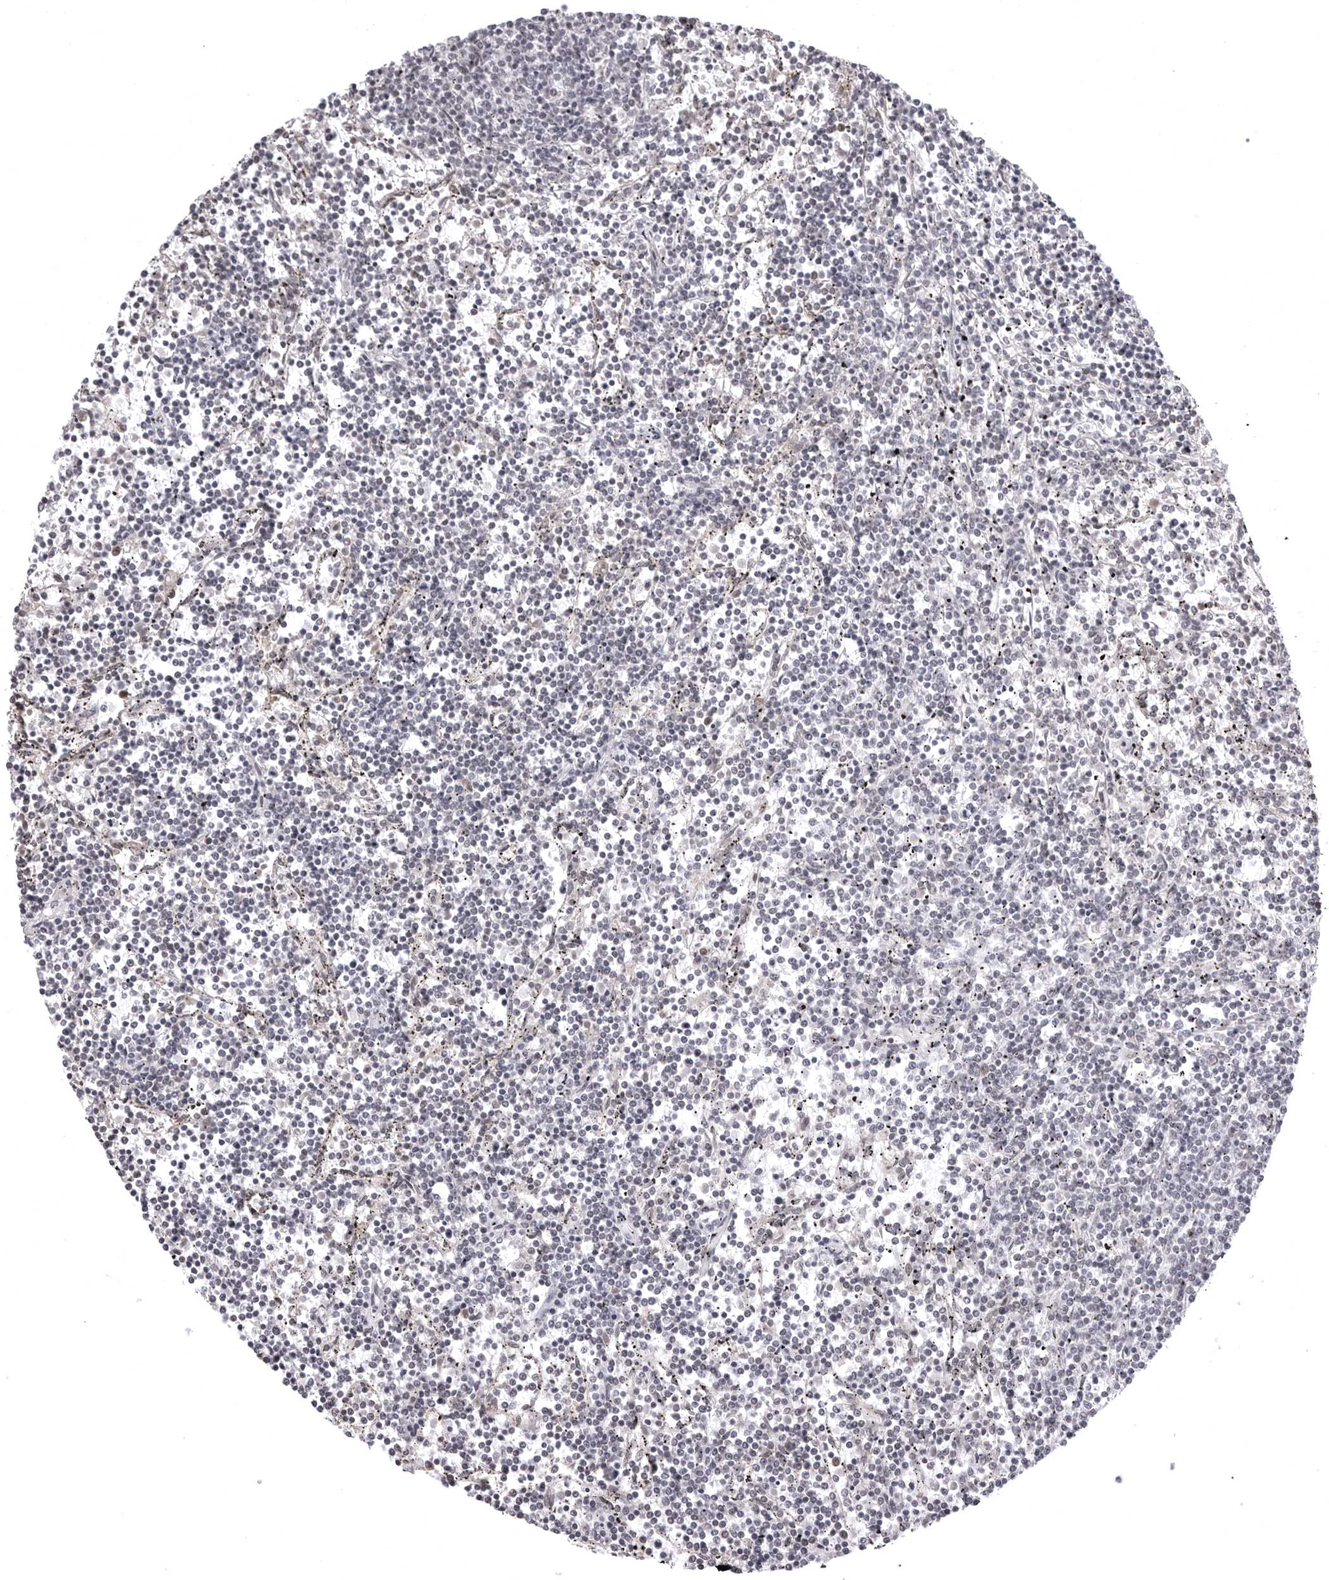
{"staining": {"intensity": "negative", "quantity": "none", "location": "none"}, "tissue": "lymphoma", "cell_type": "Tumor cells", "image_type": "cancer", "snomed": [{"axis": "morphology", "description": "Malignant lymphoma, non-Hodgkin's type, Low grade"}, {"axis": "topography", "description": "Spleen"}], "caption": "Tumor cells show no significant staining in lymphoma.", "gene": "PHF3", "patient": {"sex": "female", "age": 50}}